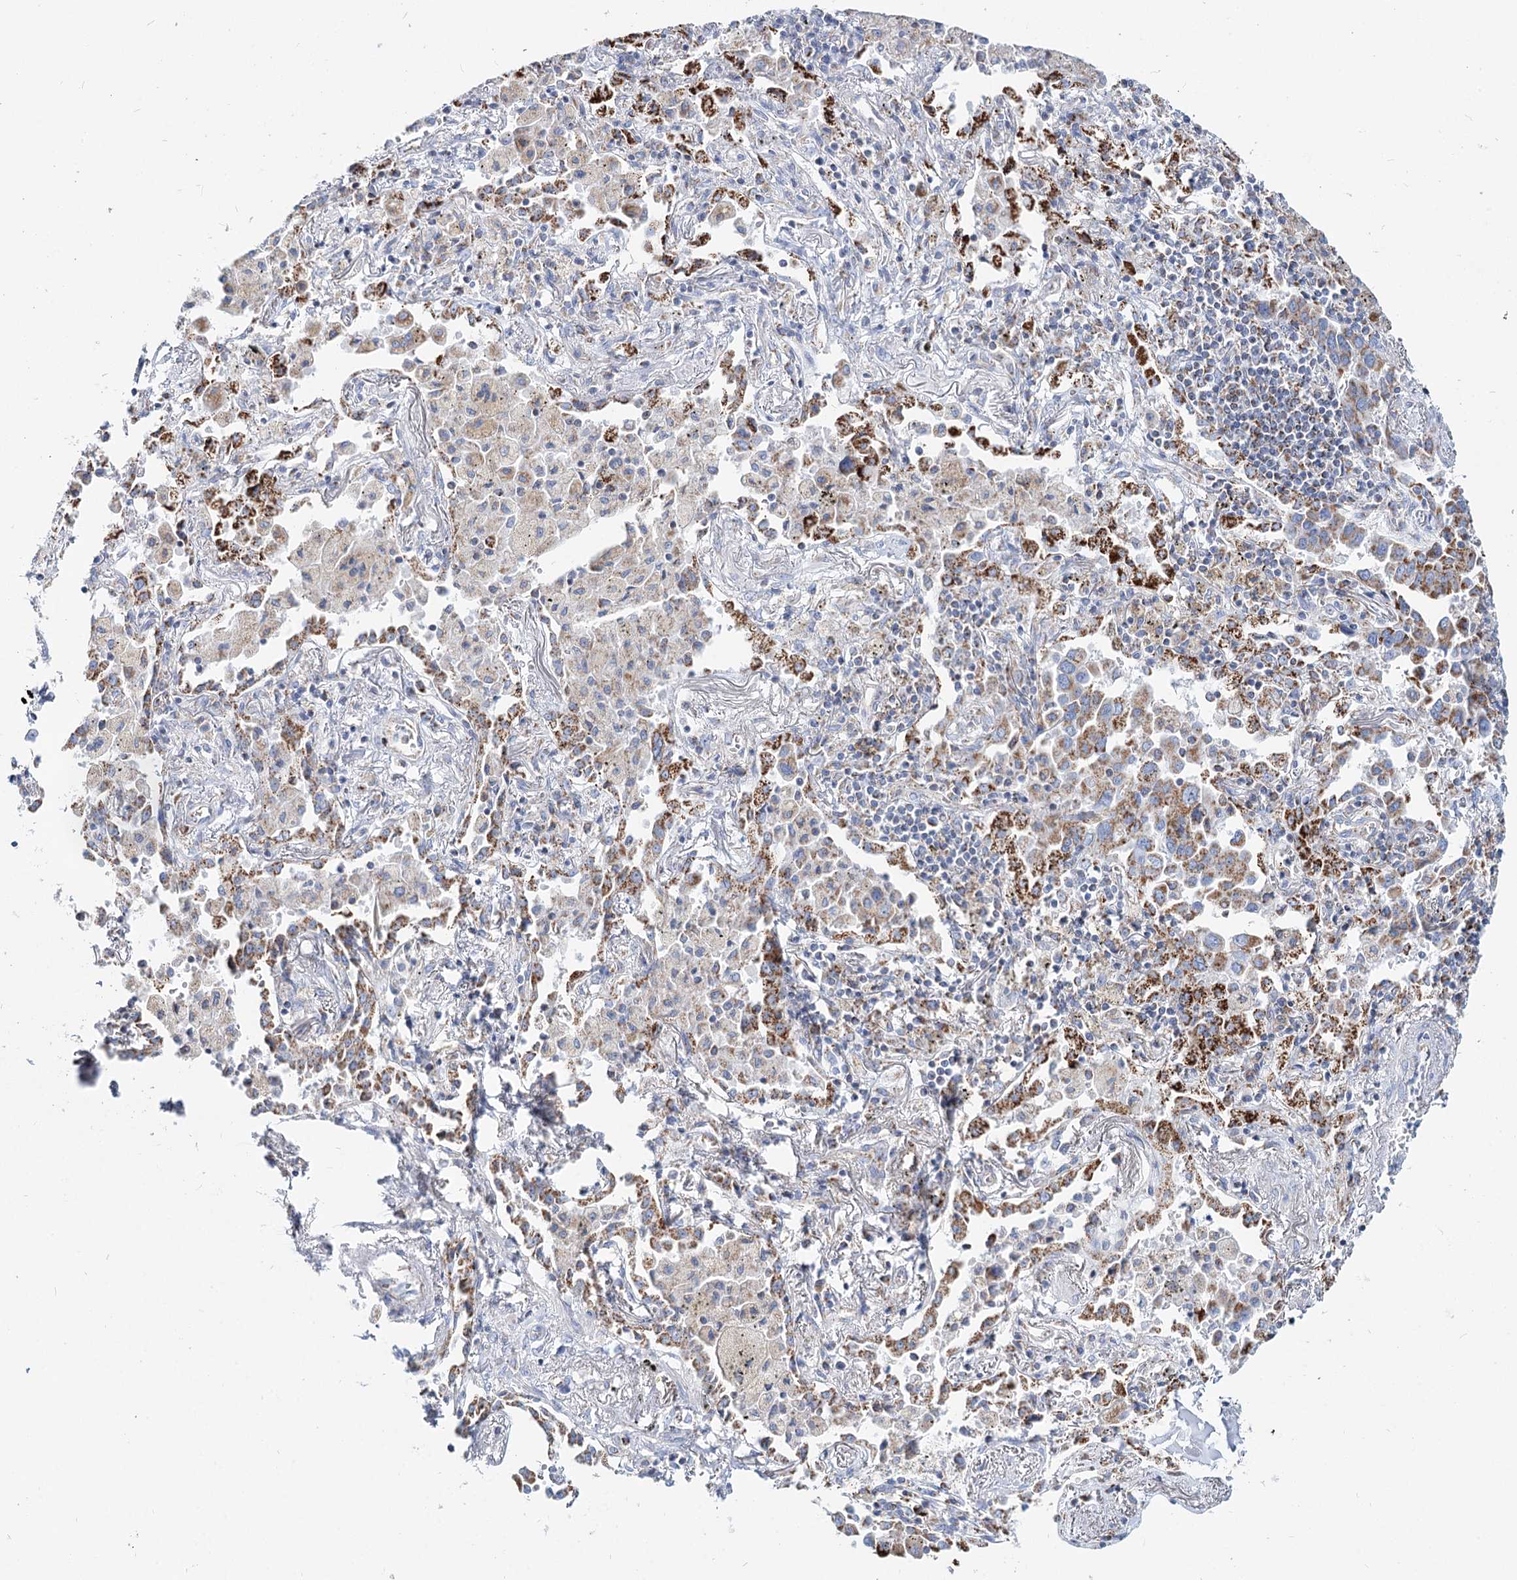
{"staining": {"intensity": "strong", "quantity": "25%-75%", "location": "cytoplasmic/membranous"}, "tissue": "lung cancer", "cell_type": "Tumor cells", "image_type": "cancer", "snomed": [{"axis": "morphology", "description": "Adenocarcinoma, NOS"}, {"axis": "topography", "description": "Lung"}], "caption": "Immunohistochemistry (IHC) photomicrograph of neoplastic tissue: human lung cancer (adenocarcinoma) stained using IHC demonstrates high levels of strong protein expression localized specifically in the cytoplasmic/membranous of tumor cells, appearing as a cytoplasmic/membranous brown color.", "gene": "MCCC2", "patient": {"sex": "male", "age": 67}}